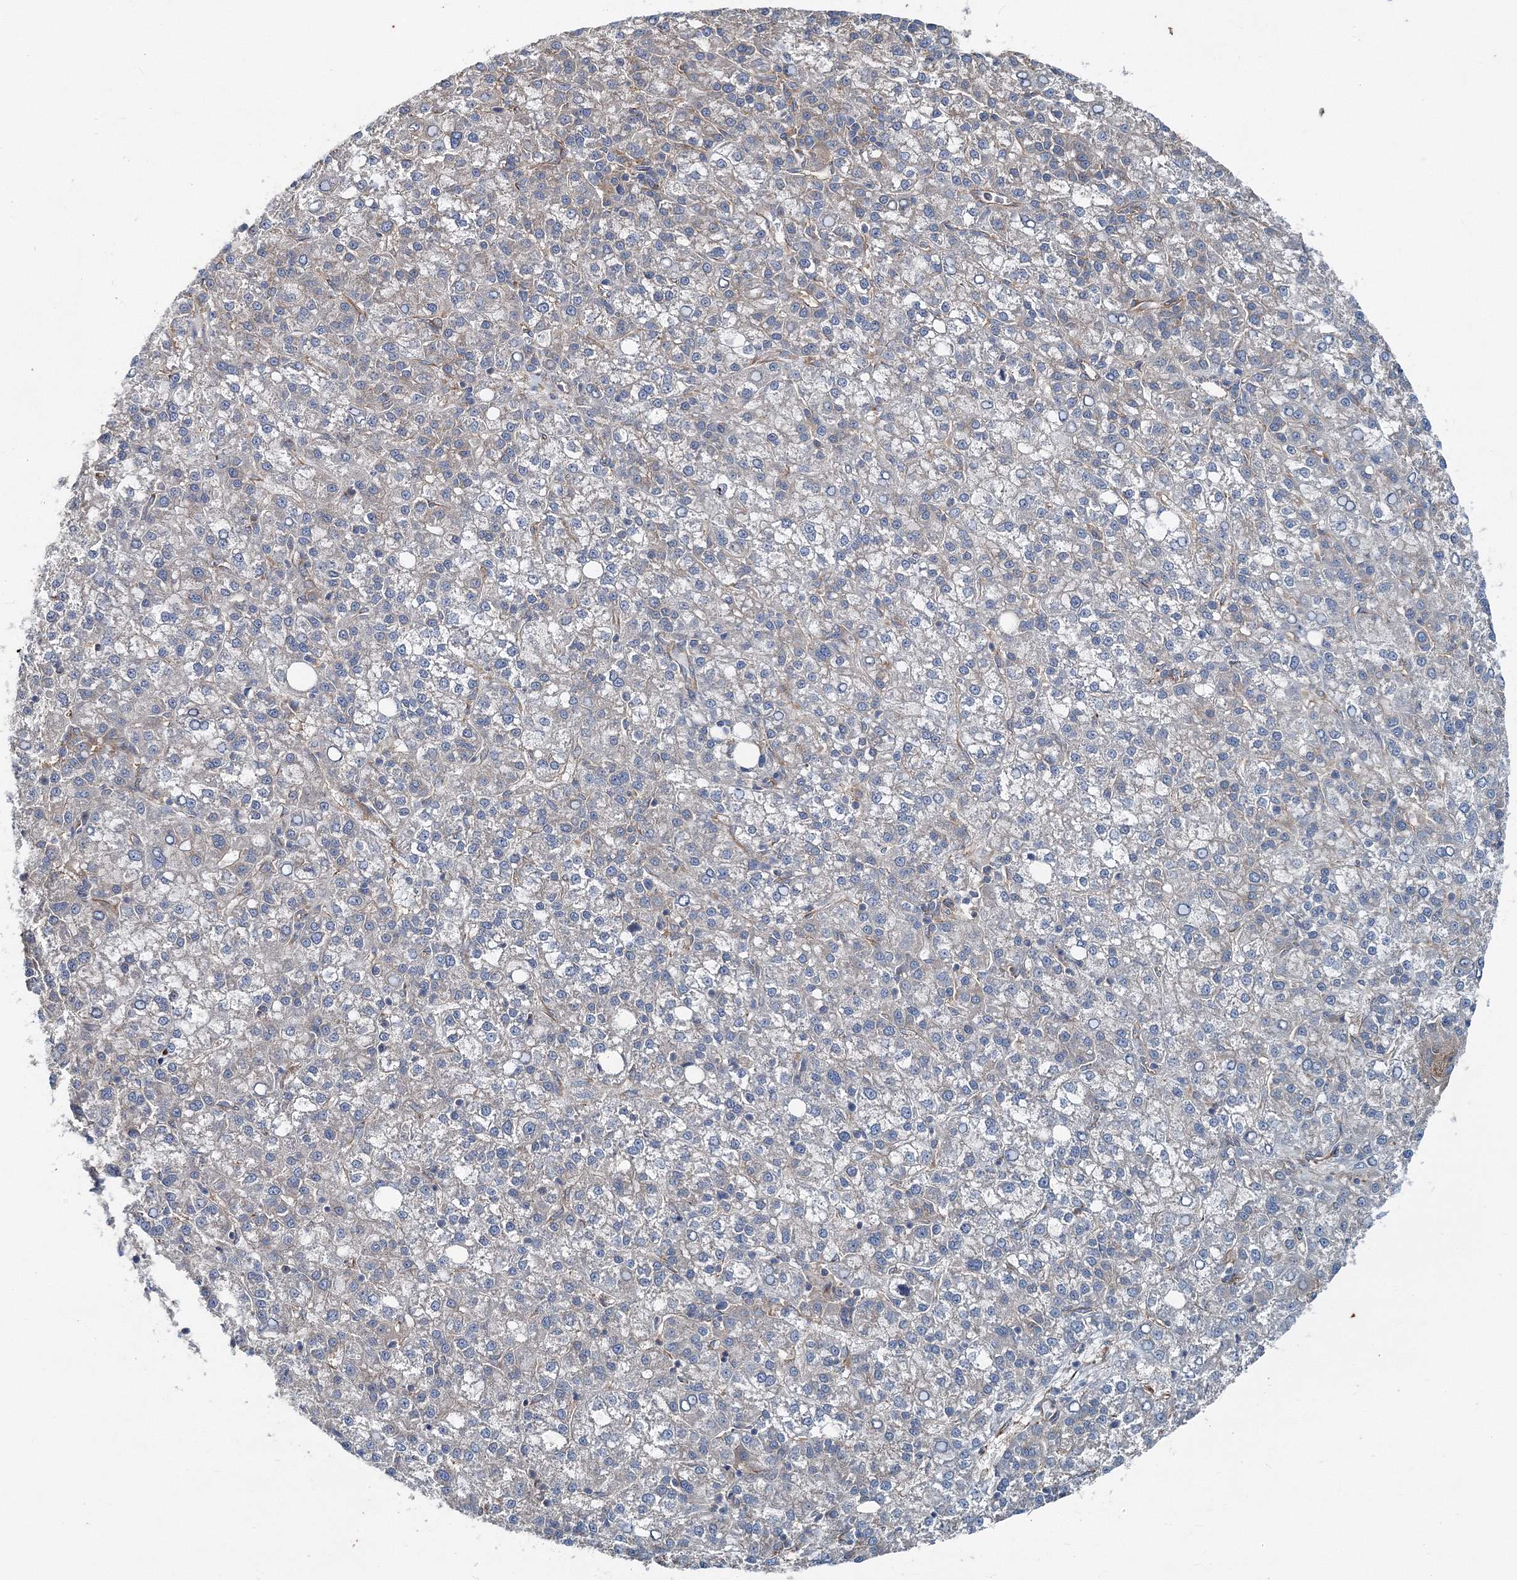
{"staining": {"intensity": "negative", "quantity": "none", "location": "none"}, "tissue": "liver cancer", "cell_type": "Tumor cells", "image_type": "cancer", "snomed": [{"axis": "morphology", "description": "Carcinoma, Hepatocellular, NOS"}, {"axis": "topography", "description": "Liver"}], "caption": "Immunohistochemistry (IHC) of hepatocellular carcinoma (liver) exhibits no expression in tumor cells. The staining was performed using DAB (3,3'-diaminobenzidine) to visualize the protein expression in brown, while the nuclei were stained in blue with hematoxylin (Magnification: 20x).", "gene": "MPHOSPH9", "patient": {"sex": "female", "age": 58}}